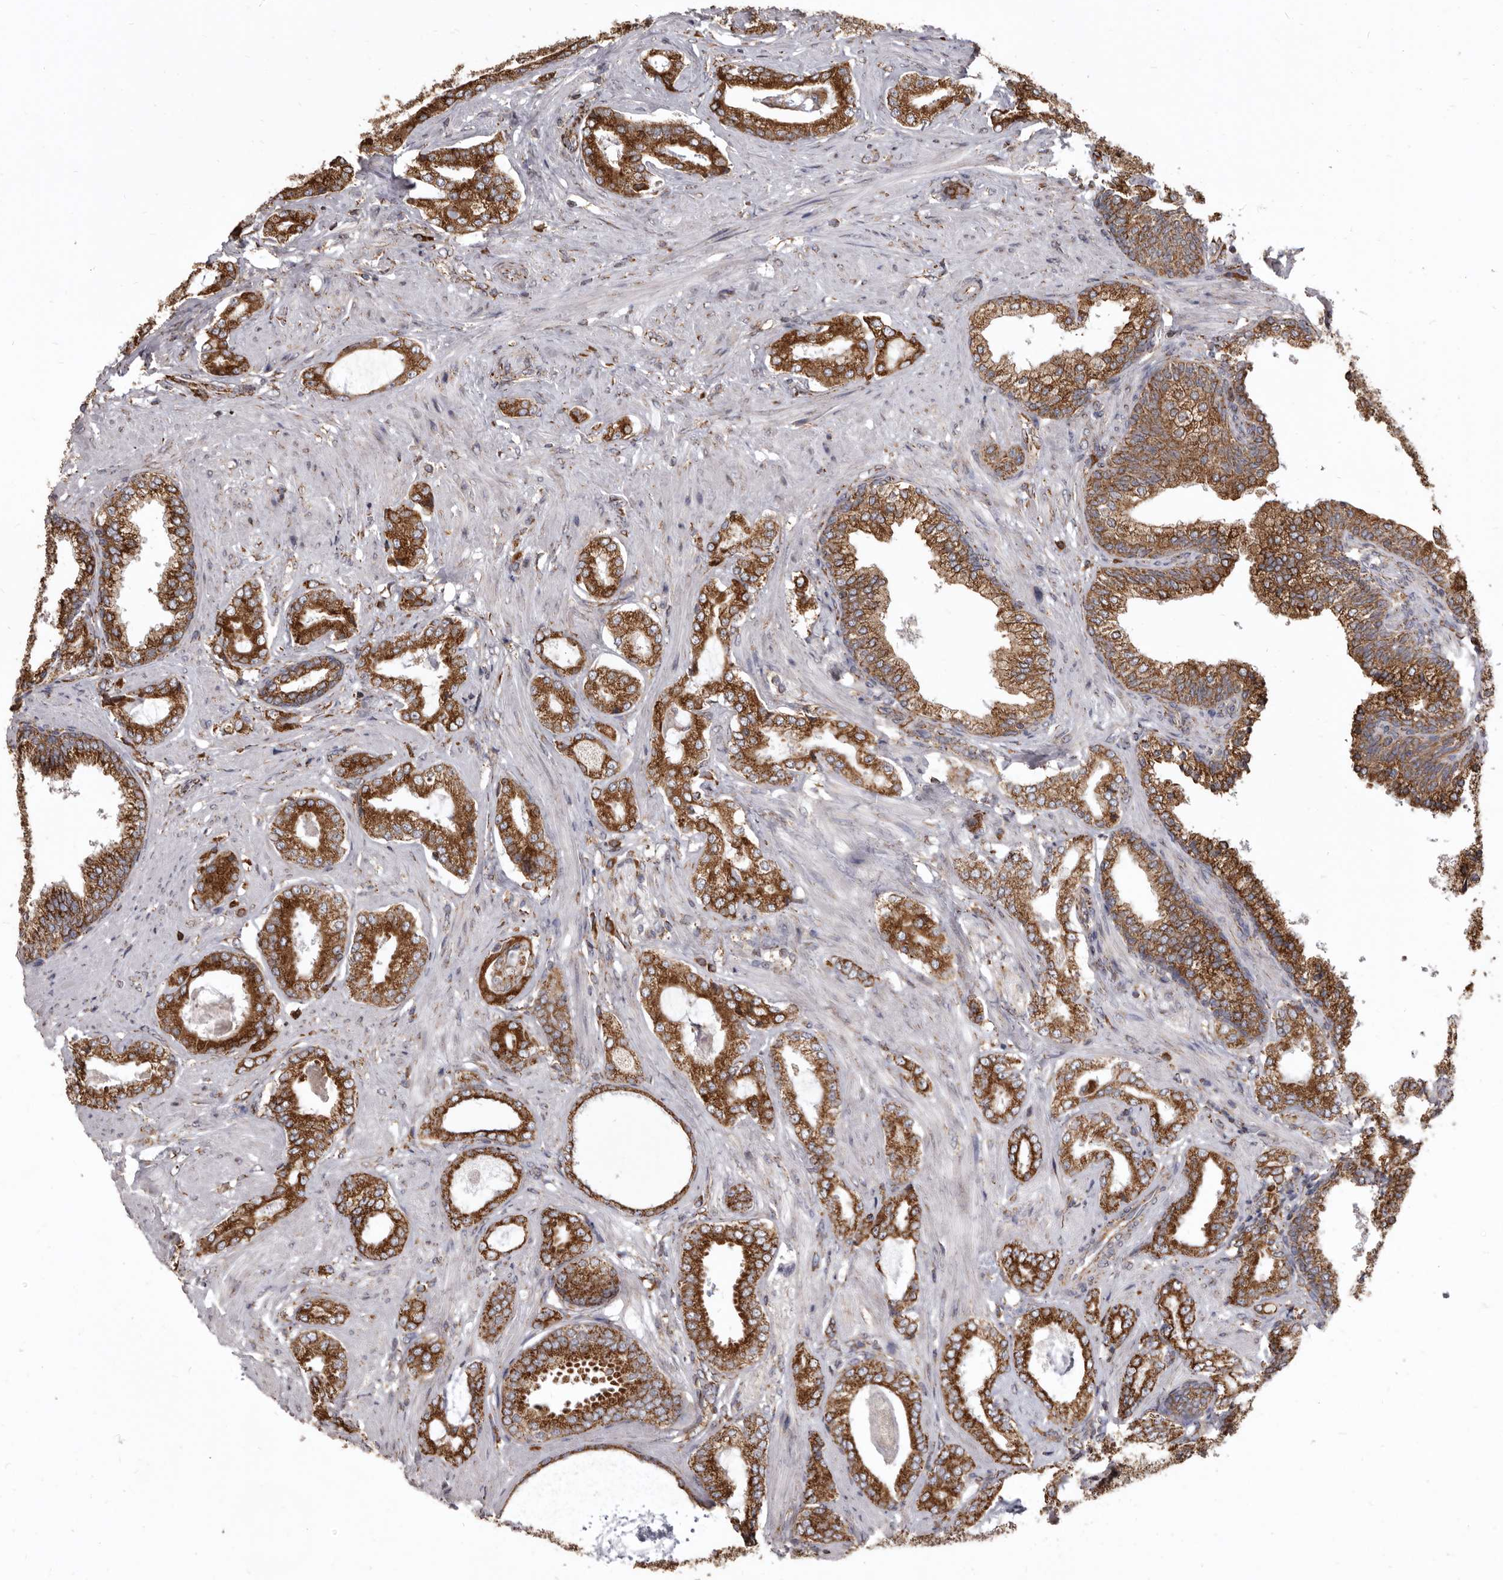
{"staining": {"intensity": "strong", "quantity": ">75%", "location": "cytoplasmic/membranous"}, "tissue": "prostate cancer", "cell_type": "Tumor cells", "image_type": "cancer", "snomed": [{"axis": "morphology", "description": "Adenocarcinoma, Low grade"}, {"axis": "topography", "description": "Prostate"}], "caption": "Brown immunohistochemical staining in human prostate cancer shows strong cytoplasmic/membranous positivity in about >75% of tumor cells. Using DAB (brown) and hematoxylin (blue) stains, captured at high magnification using brightfield microscopy.", "gene": "CDK5RAP3", "patient": {"sex": "male", "age": 71}}